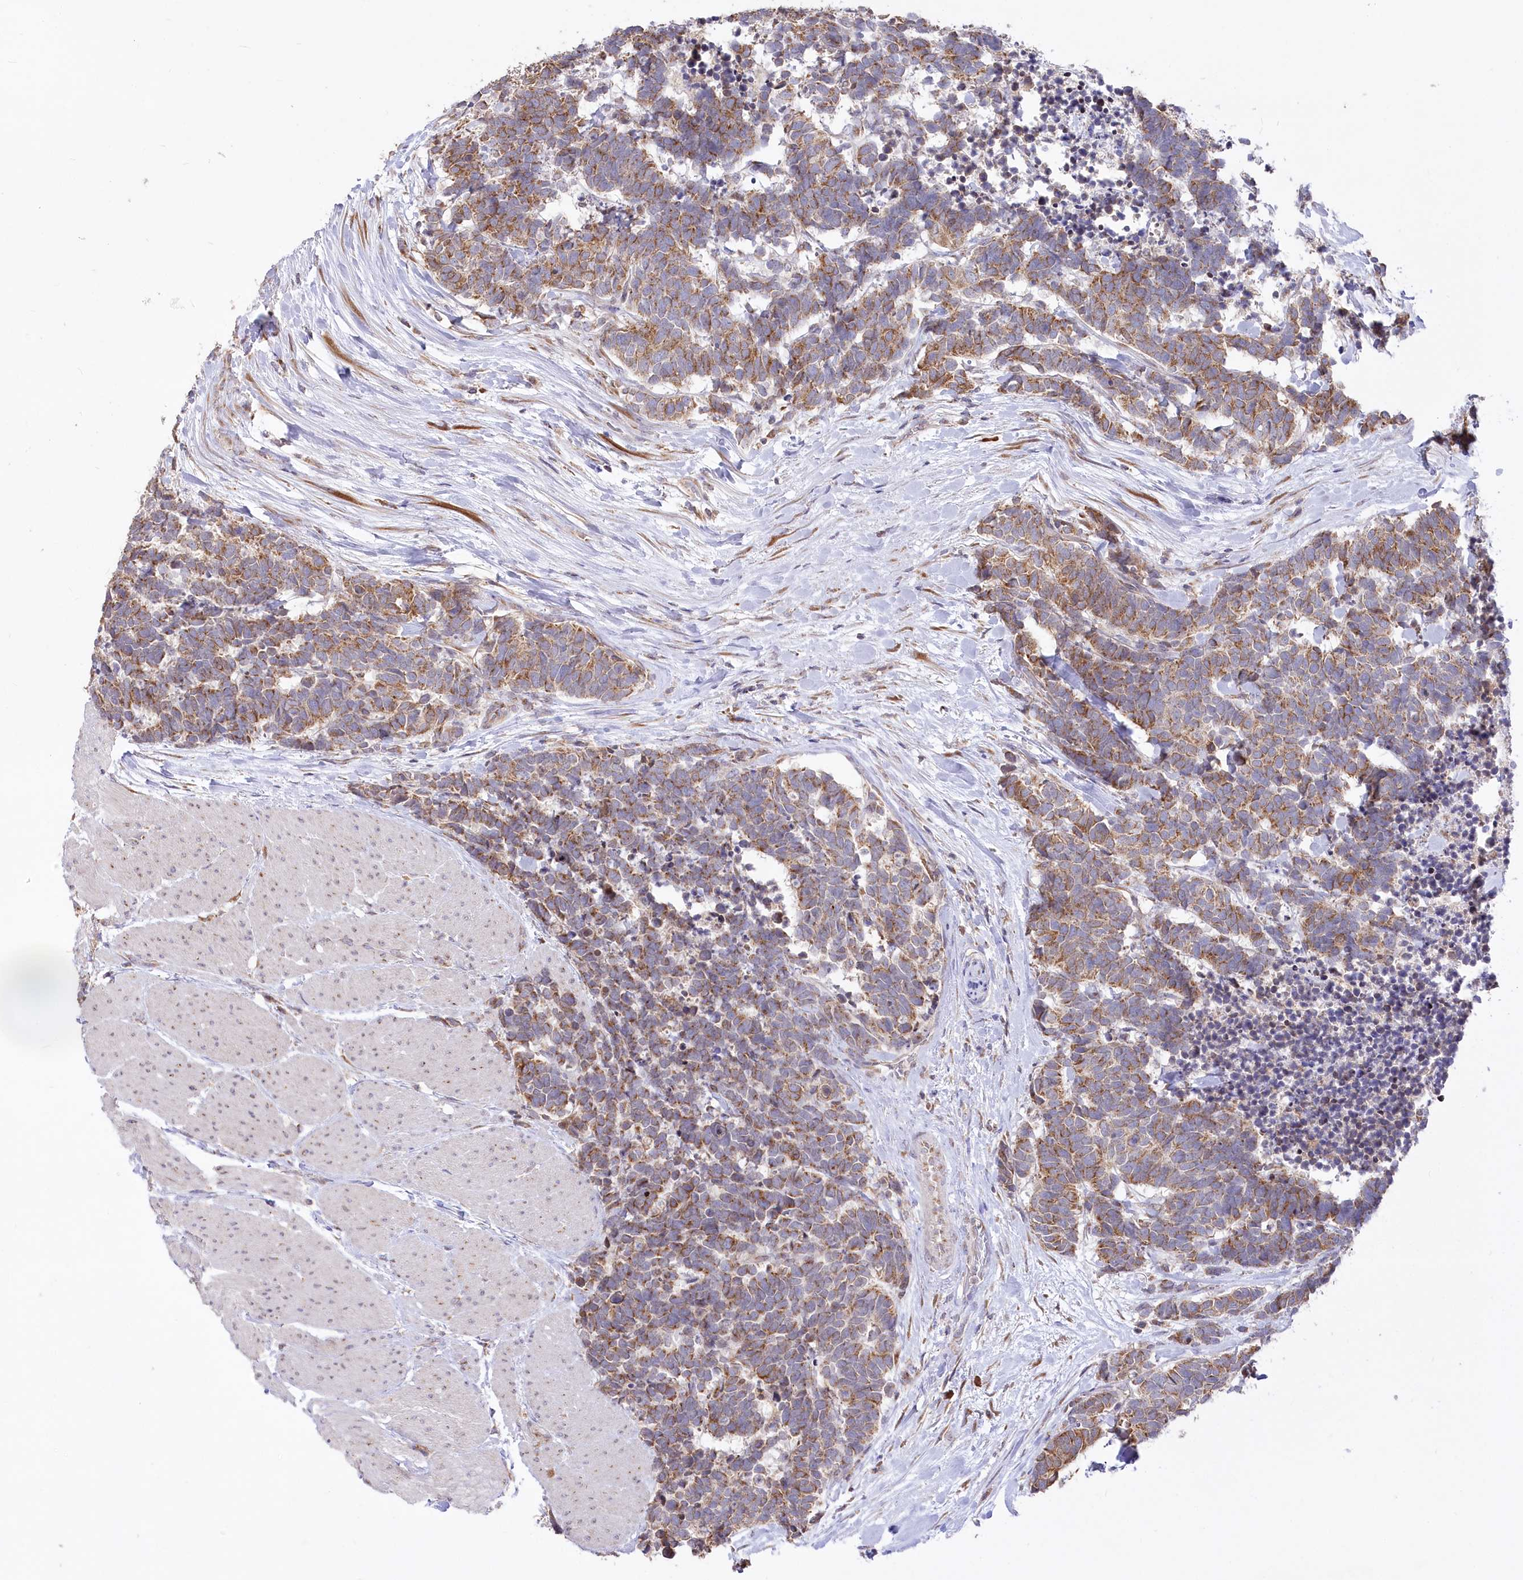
{"staining": {"intensity": "moderate", "quantity": ">75%", "location": "cytoplasmic/membranous"}, "tissue": "carcinoid", "cell_type": "Tumor cells", "image_type": "cancer", "snomed": [{"axis": "morphology", "description": "Carcinoma, NOS"}, {"axis": "morphology", "description": "Carcinoid, malignant, NOS"}, {"axis": "topography", "description": "Urinary bladder"}], "caption": "Carcinoid was stained to show a protein in brown. There is medium levels of moderate cytoplasmic/membranous positivity in about >75% of tumor cells.", "gene": "STT3B", "patient": {"sex": "male", "age": 57}}